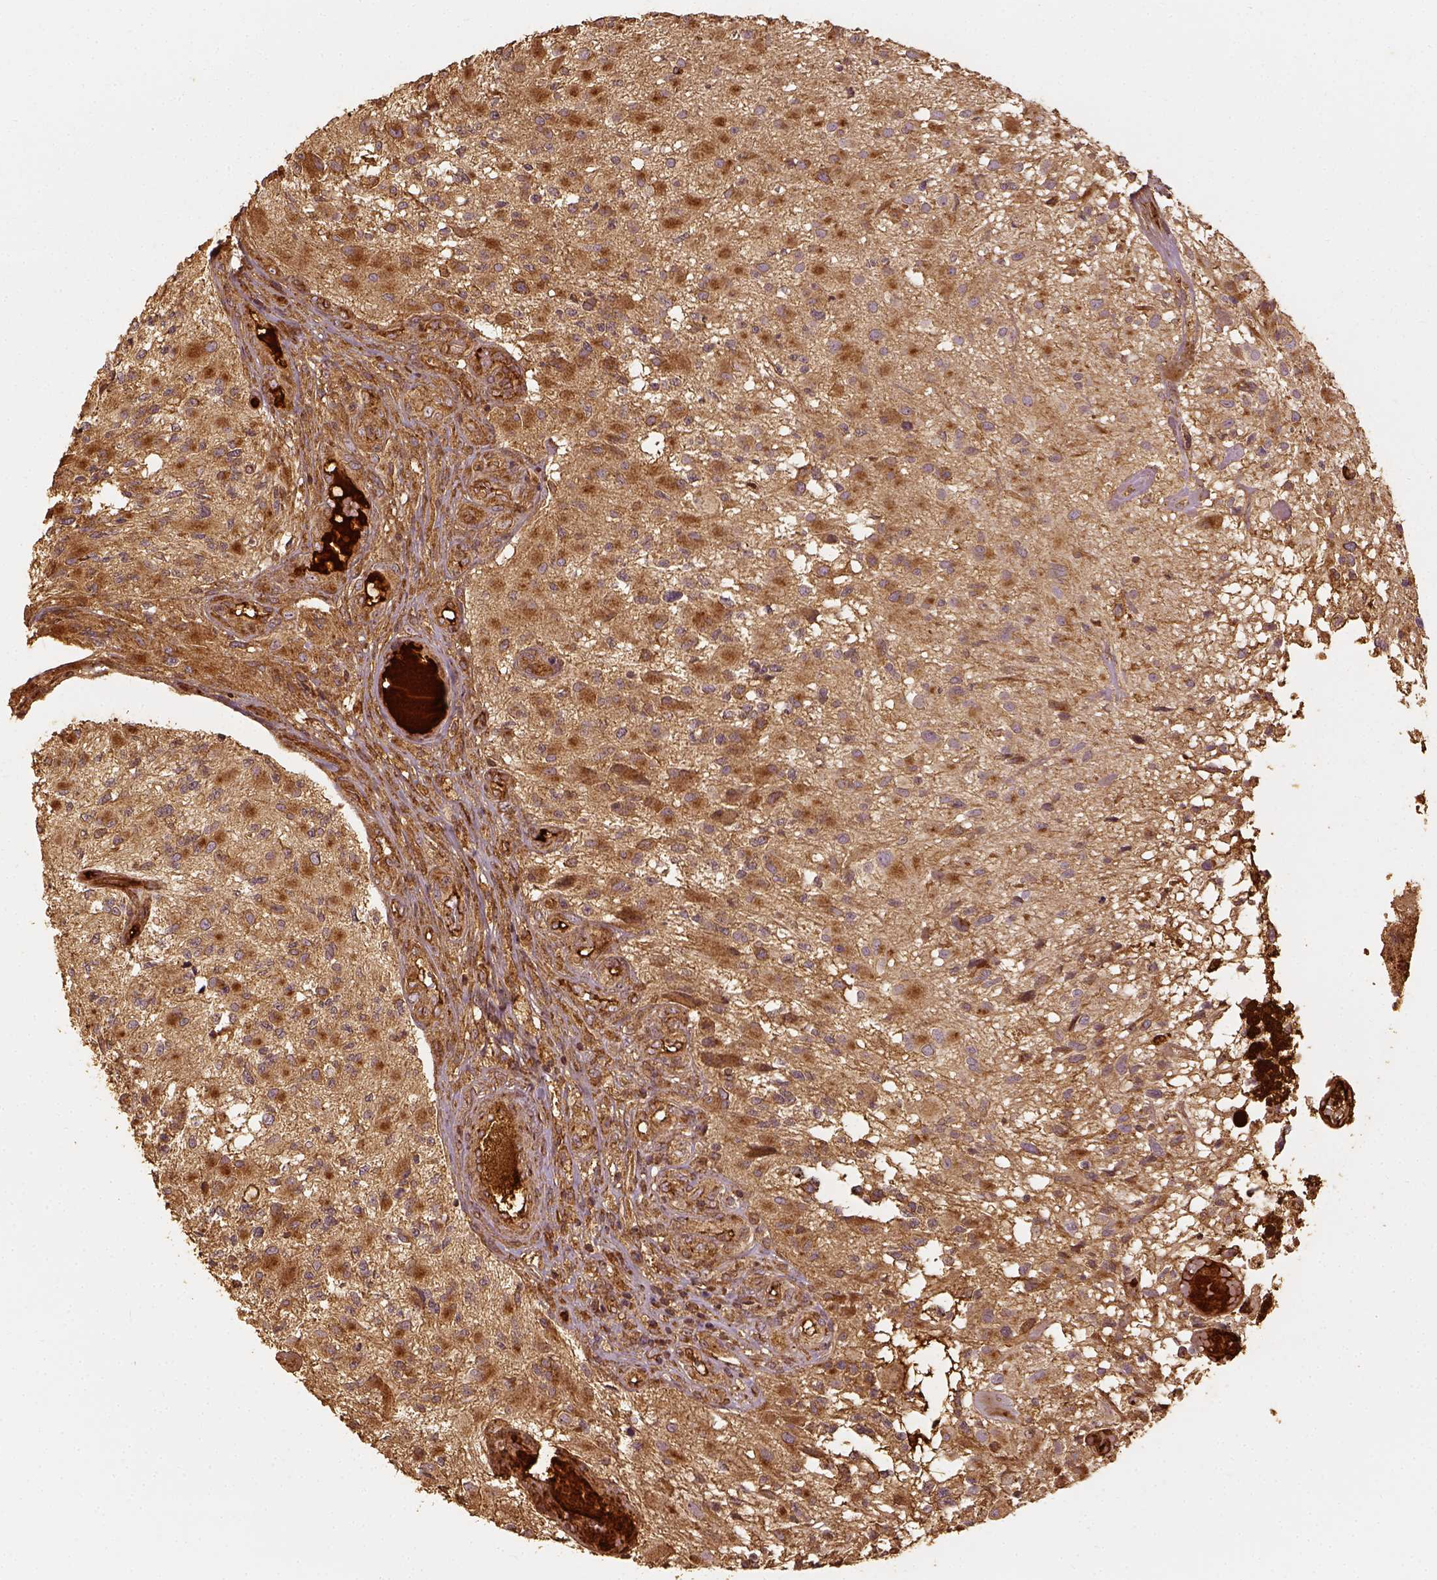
{"staining": {"intensity": "moderate", "quantity": "25%-75%", "location": "cytoplasmic/membranous"}, "tissue": "glioma", "cell_type": "Tumor cells", "image_type": "cancer", "snomed": [{"axis": "morphology", "description": "Glioma, malignant, High grade"}, {"axis": "topography", "description": "Brain"}], "caption": "Immunohistochemistry (IHC) of malignant glioma (high-grade) exhibits medium levels of moderate cytoplasmic/membranous staining in approximately 25%-75% of tumor cells.", "gene": "VEGFA", "patient": {"sex": "female", "age": 63}}